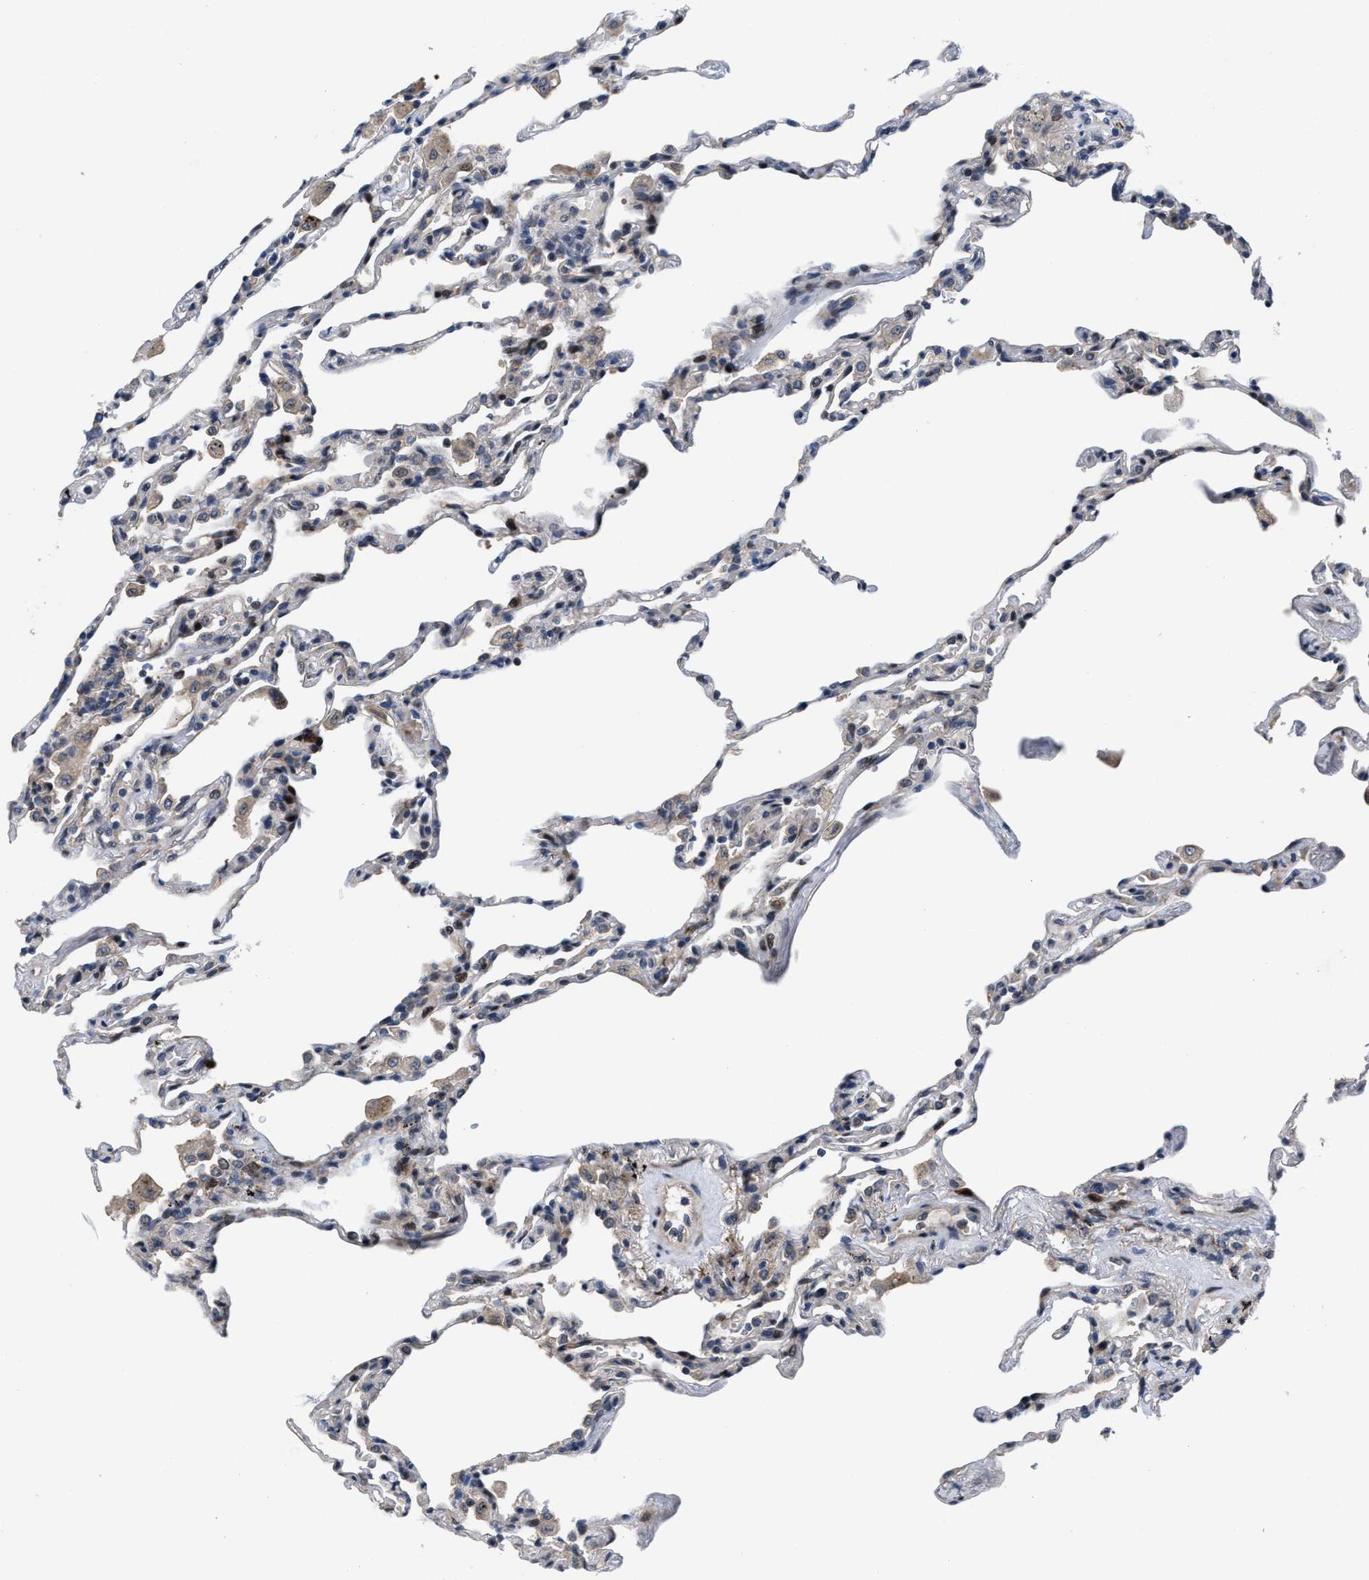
{"staining": {"intensity": "weak", "quantity": "<25%", "location": "cytoplasmic/membranous"}, "tissue": "lung", "cell_type": "Alveolar cells", "image_type": "normal", "snomed": [{"axis": "morphology", "description": "Normal tissue, NOS"}, {"axis": "topography", "description": "Lung"}], "caption": "Immunohistochemistry (IHC) photomicrograph of normal lung: human lung stained with DAB exhibits no significant protein positivity in alveolar cells.", "gene": "HAUS6", "patient": {"sex": "male", "age": 59}}